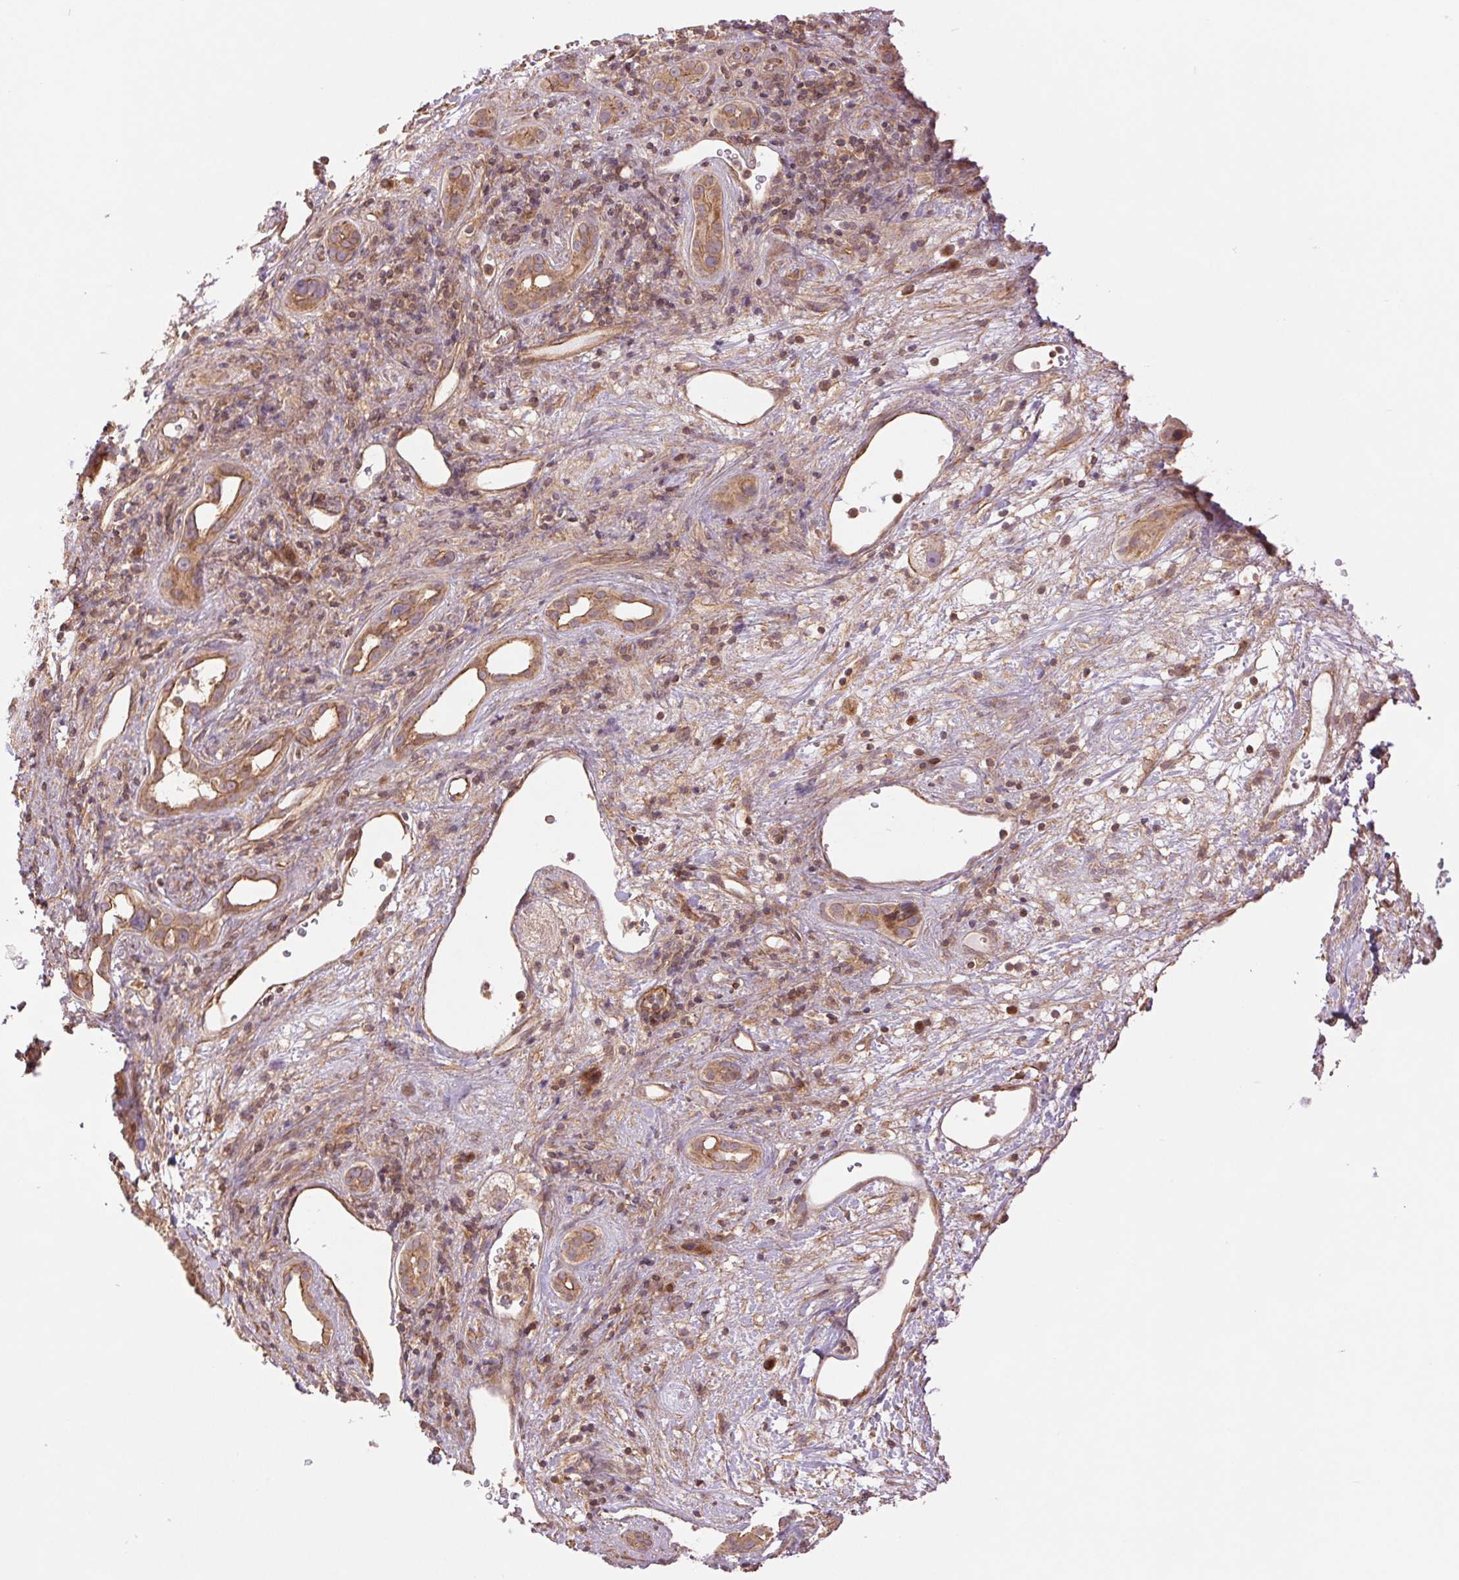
{"staining": {"intensity": "weak", "quantity": ">75%", "location": "cytoplasmic/membranous"}, "tissue": "liver cancer", "cell_type": "Tumor cells", "image_type": "cancer", "snomed": [{"axis": "morphology", "description": "Carcinoma, Hepatocellular, NOS"}, {"axis": "topography", "description": "Liver"}], "caption": "Immunohistochemistry image of liver hepatocellular carcinoma stained for a protein (brown), which displays low levels of weak cytoplasmic/membranous staining in approximately >75% of tumor cells.", "gene": "STARD7", "patient": {"sex": "female", "age": 73}}